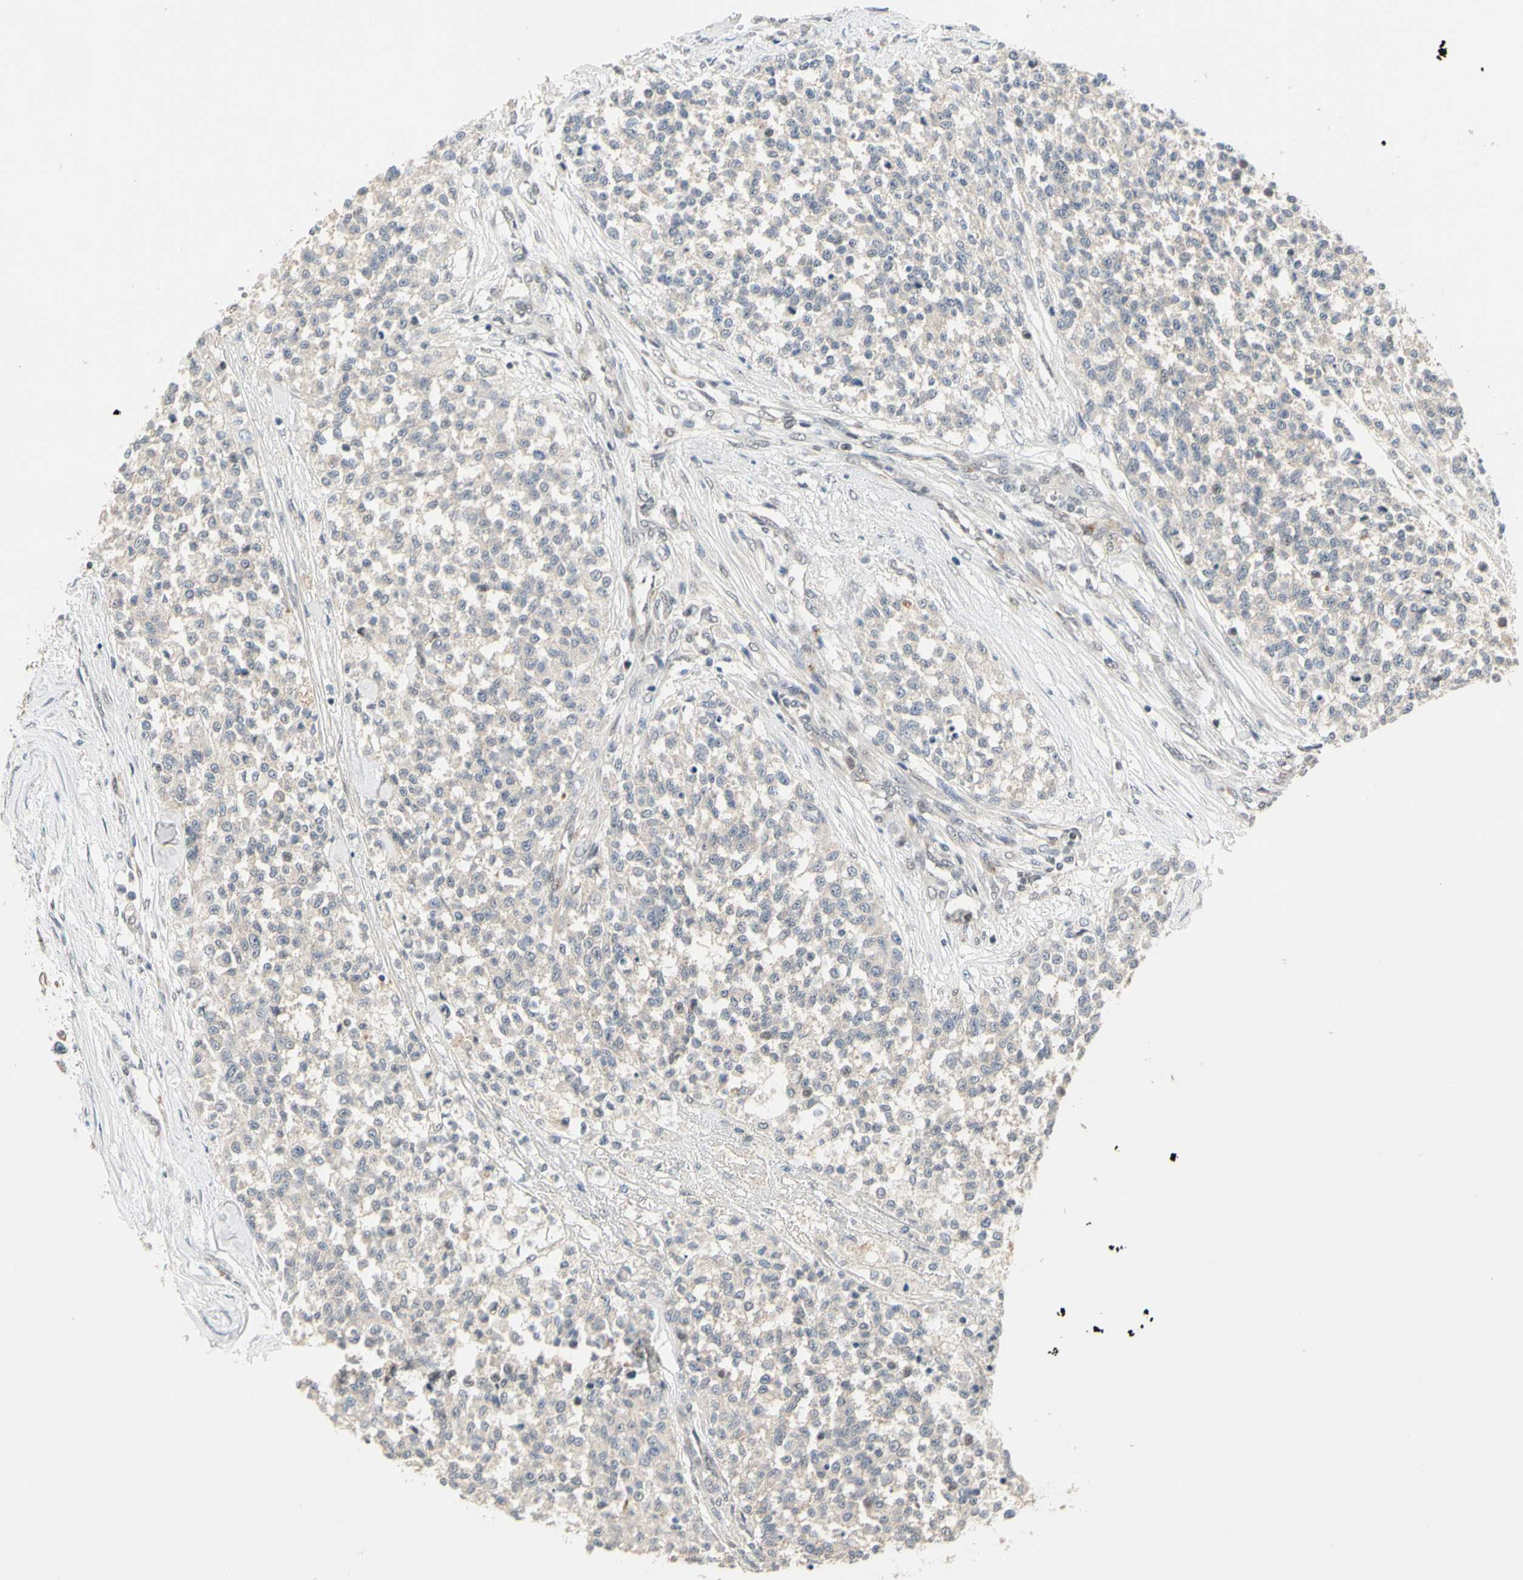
{"staining": {"intensity": "negative", "quantity": "none", "location": "none"}, "tissue": "testis cancer", "cell_type": "Tumor cells", "image_type": "cancer", "snomed": [{"axis": "morphology", "description": "Seminoma, NOS"}, {"axis": "topography", "description": "Testis"}], "caption": "DAB immunohistochemical staining of human seminoma (testis) reveals no significant expression in tumor cells.", "gene": "GREM1", "patient": {"sex": "male", "age": 59}}